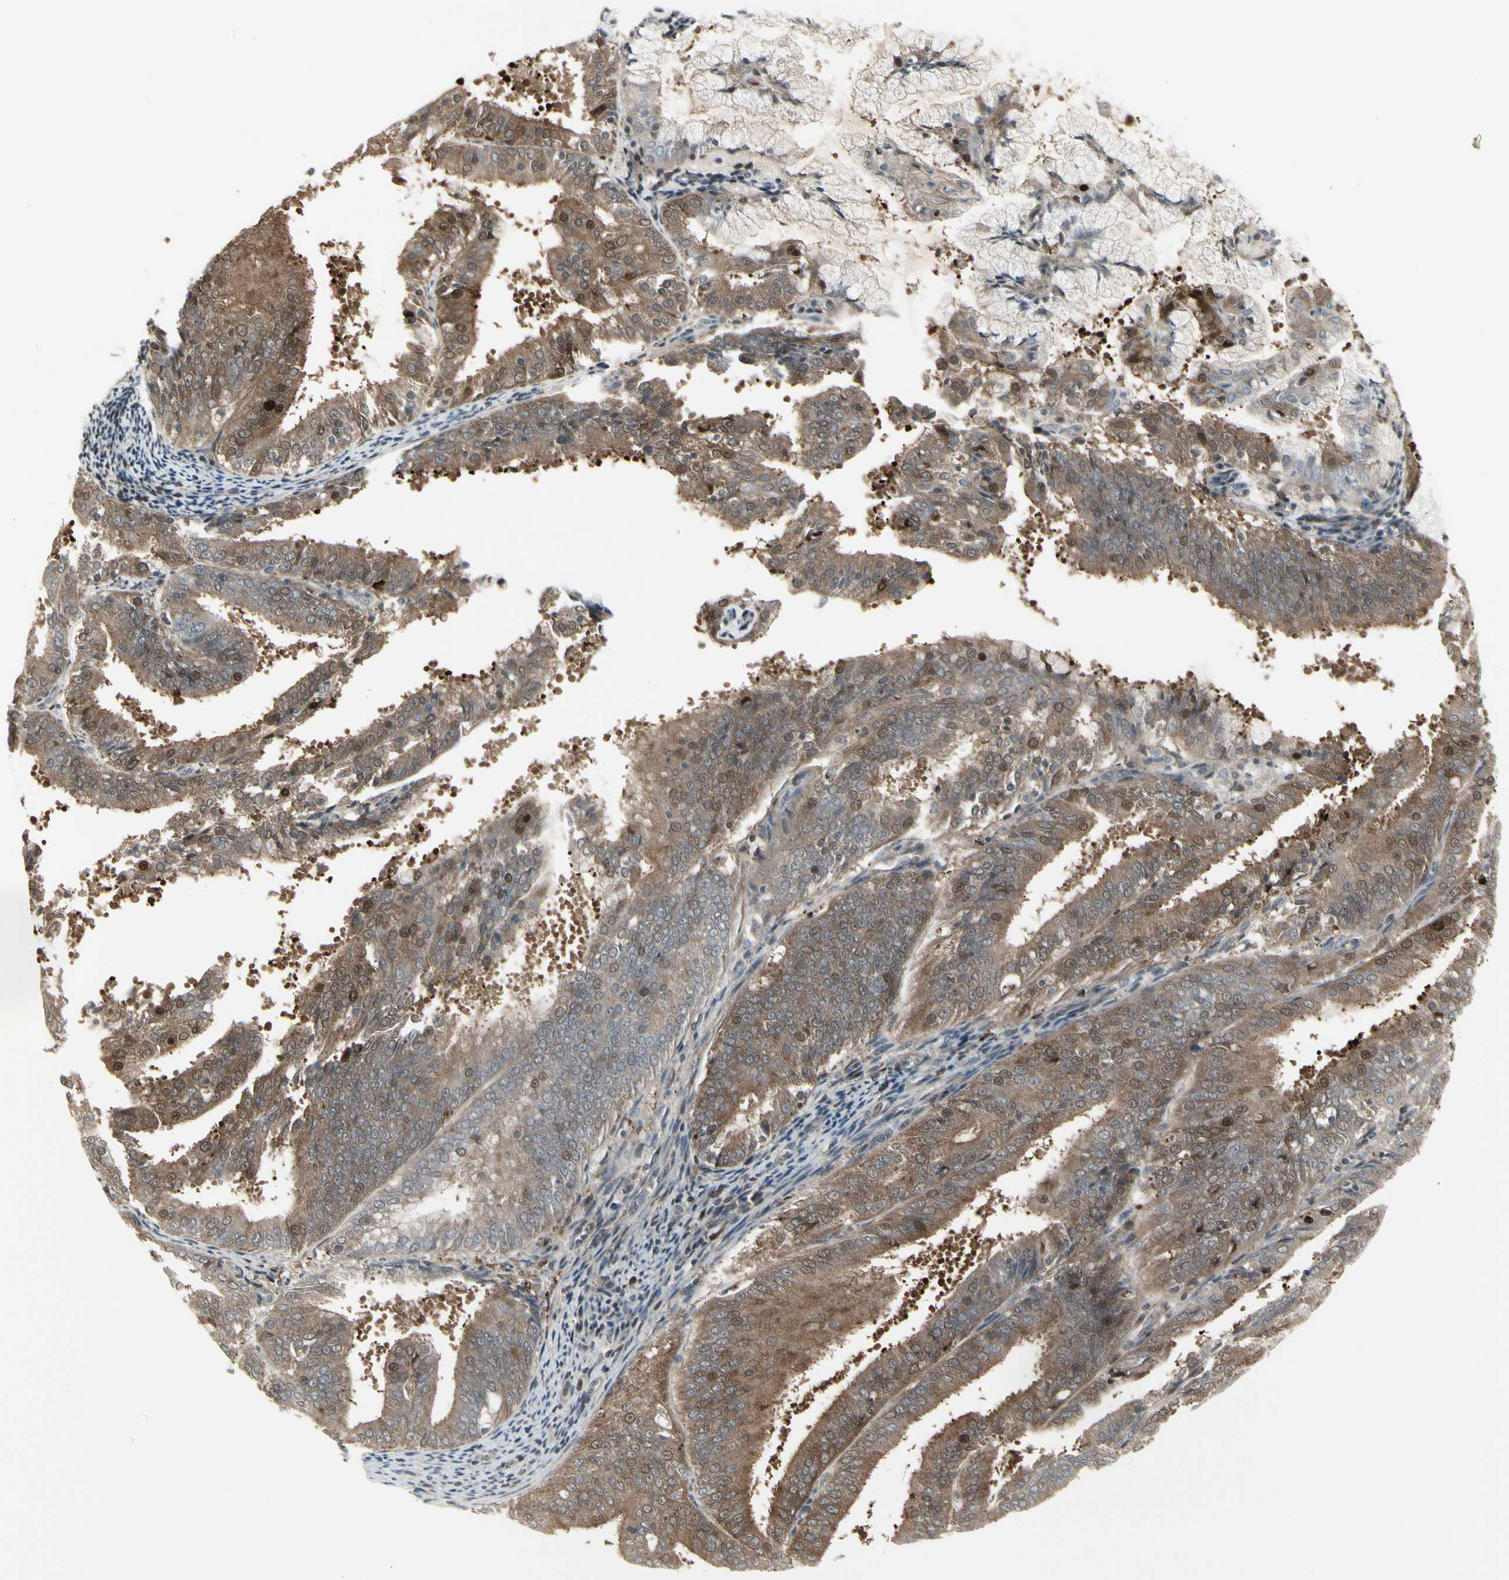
{"staining": {"intensity": "moderate", "quantity": ">75%", "location": "cytoplasmic/membranous,nuclear"}, "tissue": "endometrial cancer", "cell_type": "Tumor cells", "image_type": "cancer", "snomed": [{"axis": "morphology", "description": "Adenocarcinoma, NOS"}, {"axis": "topography", "description": "Endometrium"}], "caption": "Immunohistochemical staining of human endometrial cancer shows medium levels of moderate cytoplasmic/membranous and nuclear protein positivity in approximately >75% of tumor cells.", "gene": "IGFBP6", "patient": {"sex": "female", "age": 63}}